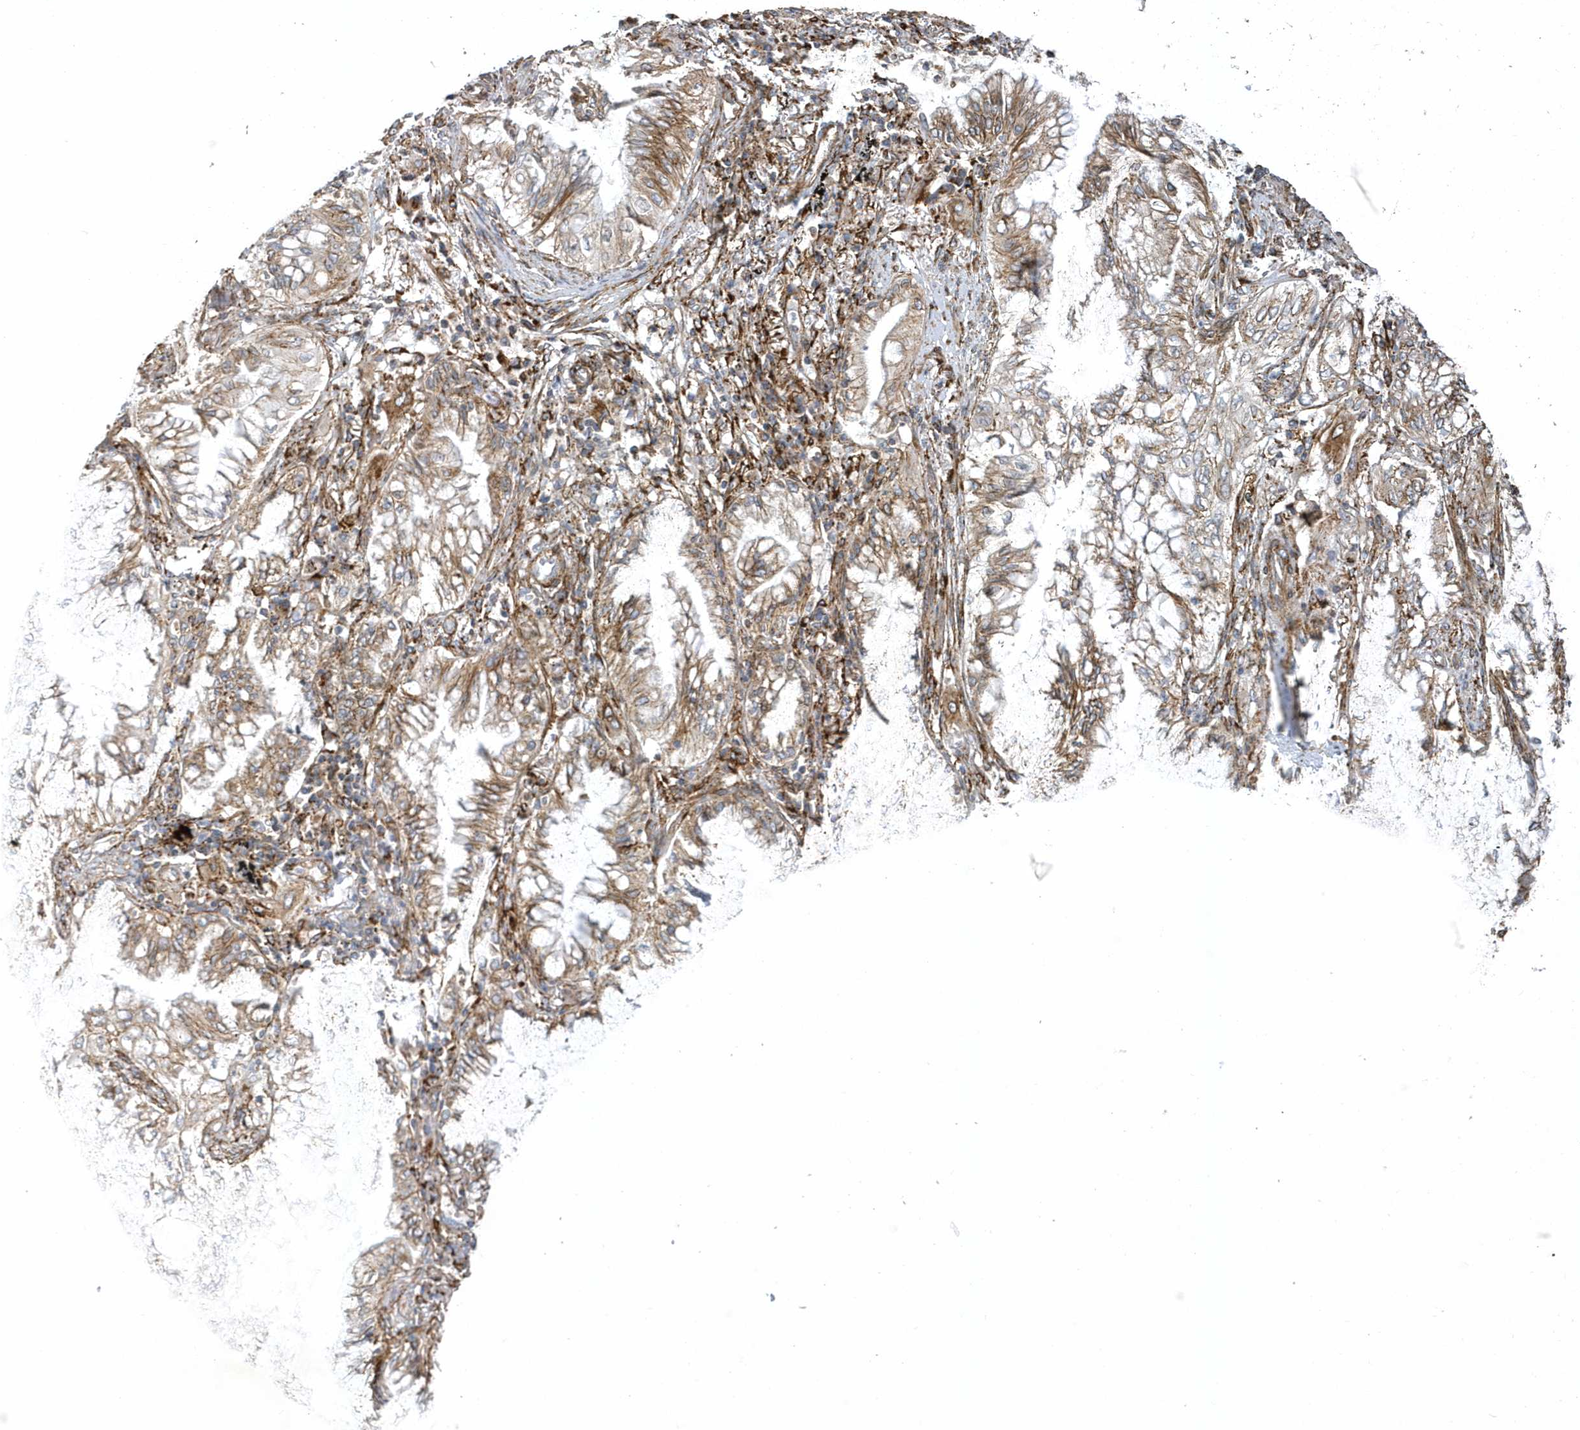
{"staining": {"intensity": "moderate", "quantity": ">75%", "location": "cytoplasmic/membranous"}, "tissue": "lung cancer", "cell_type": "Tumor cells", "image_type": "cancer", "snomed": [{"axis": "morphology", "description": "Adenocarcinoma, NOS"}, {"axis": "topography", "description": "Lung"}], "caption": "Lung cancer (adenocarcinoma) tissue displays moderate cytoplasmic/membranous positivity in approximately >75% of tumor cells", "gene": "HRH4", "patient": {"sex": "female", "age": 70}}